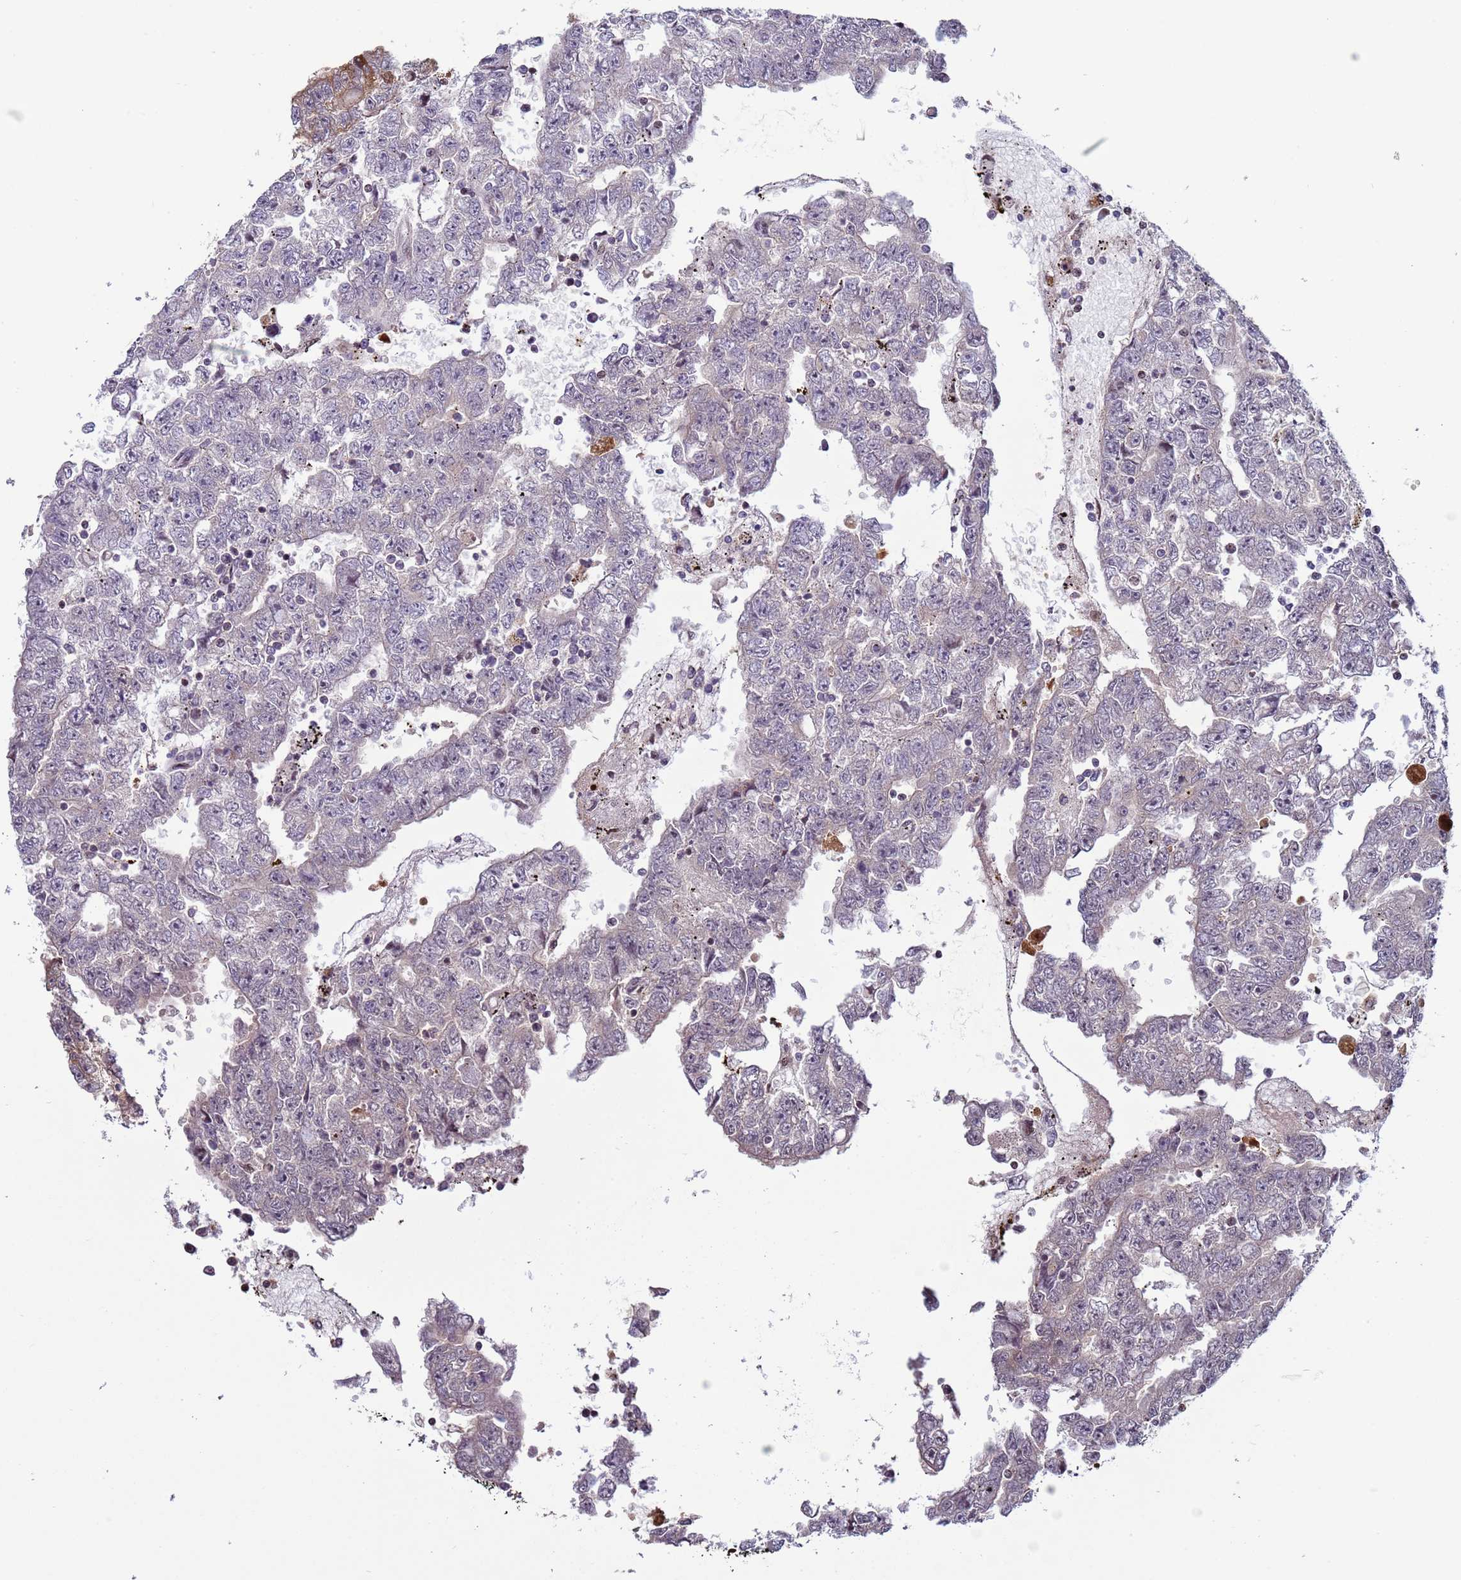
{"staining": {"intensity": "negative", "quantity": "none", "location": "none"}, "tissue": "testis cancer", "cell_type": "Tumor cells", "image_type": "cancer", "snomed": [{"axis": "morphology", "description": "Carcinoma, Embryonal, NOS"}, {"axis": "topography", "description": "Testis"}], "caption": "The photomicrograph reveals no staining of tumor cells in embryonal carcinoma (testis).", "gene": "HGH1", "patient": {"sex": "male", "age": 25}}